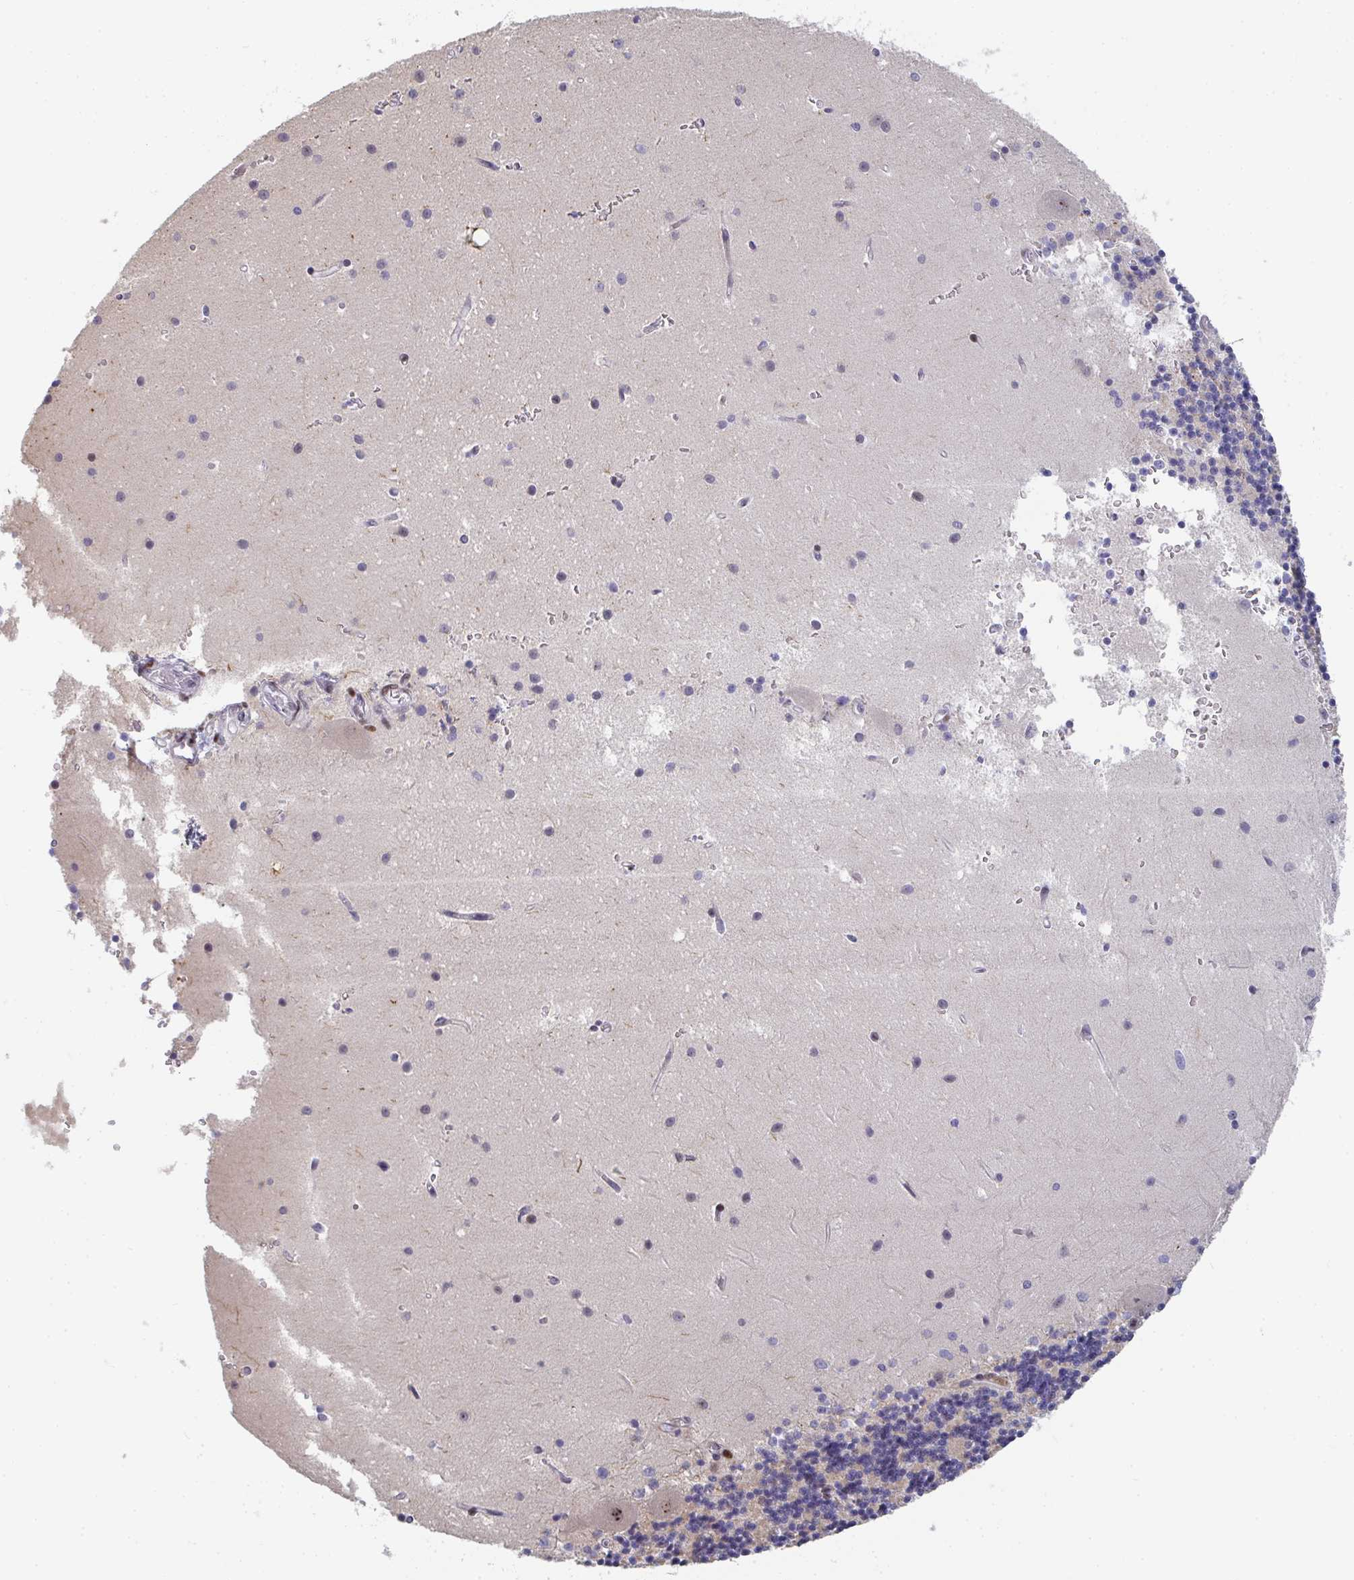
{"staining": {"intensity": "moderate", "quantity": "25%-75%", "location": "cytoplasmic/membranous"}, "tissue": "cerebellum", "cell_type": "Cells in granular layer", "image_type": "normal", "snomed": [{"axis": "morphology", "description": "Normal tissue, NOS"}, {"axis": "topography", "description": "Cerebellum"}], "caption": "IHC (DAB) staining of unremarkable cerebellum demonstrates moderate cytoplasmic/membranous protein staining in approximately 25%-75% of cells in granular layer. (Brightfield microscopy of DAB IHC at high magnification).", "gene": "ZIC3", "patient": {"sex": "male", "age": 54}}